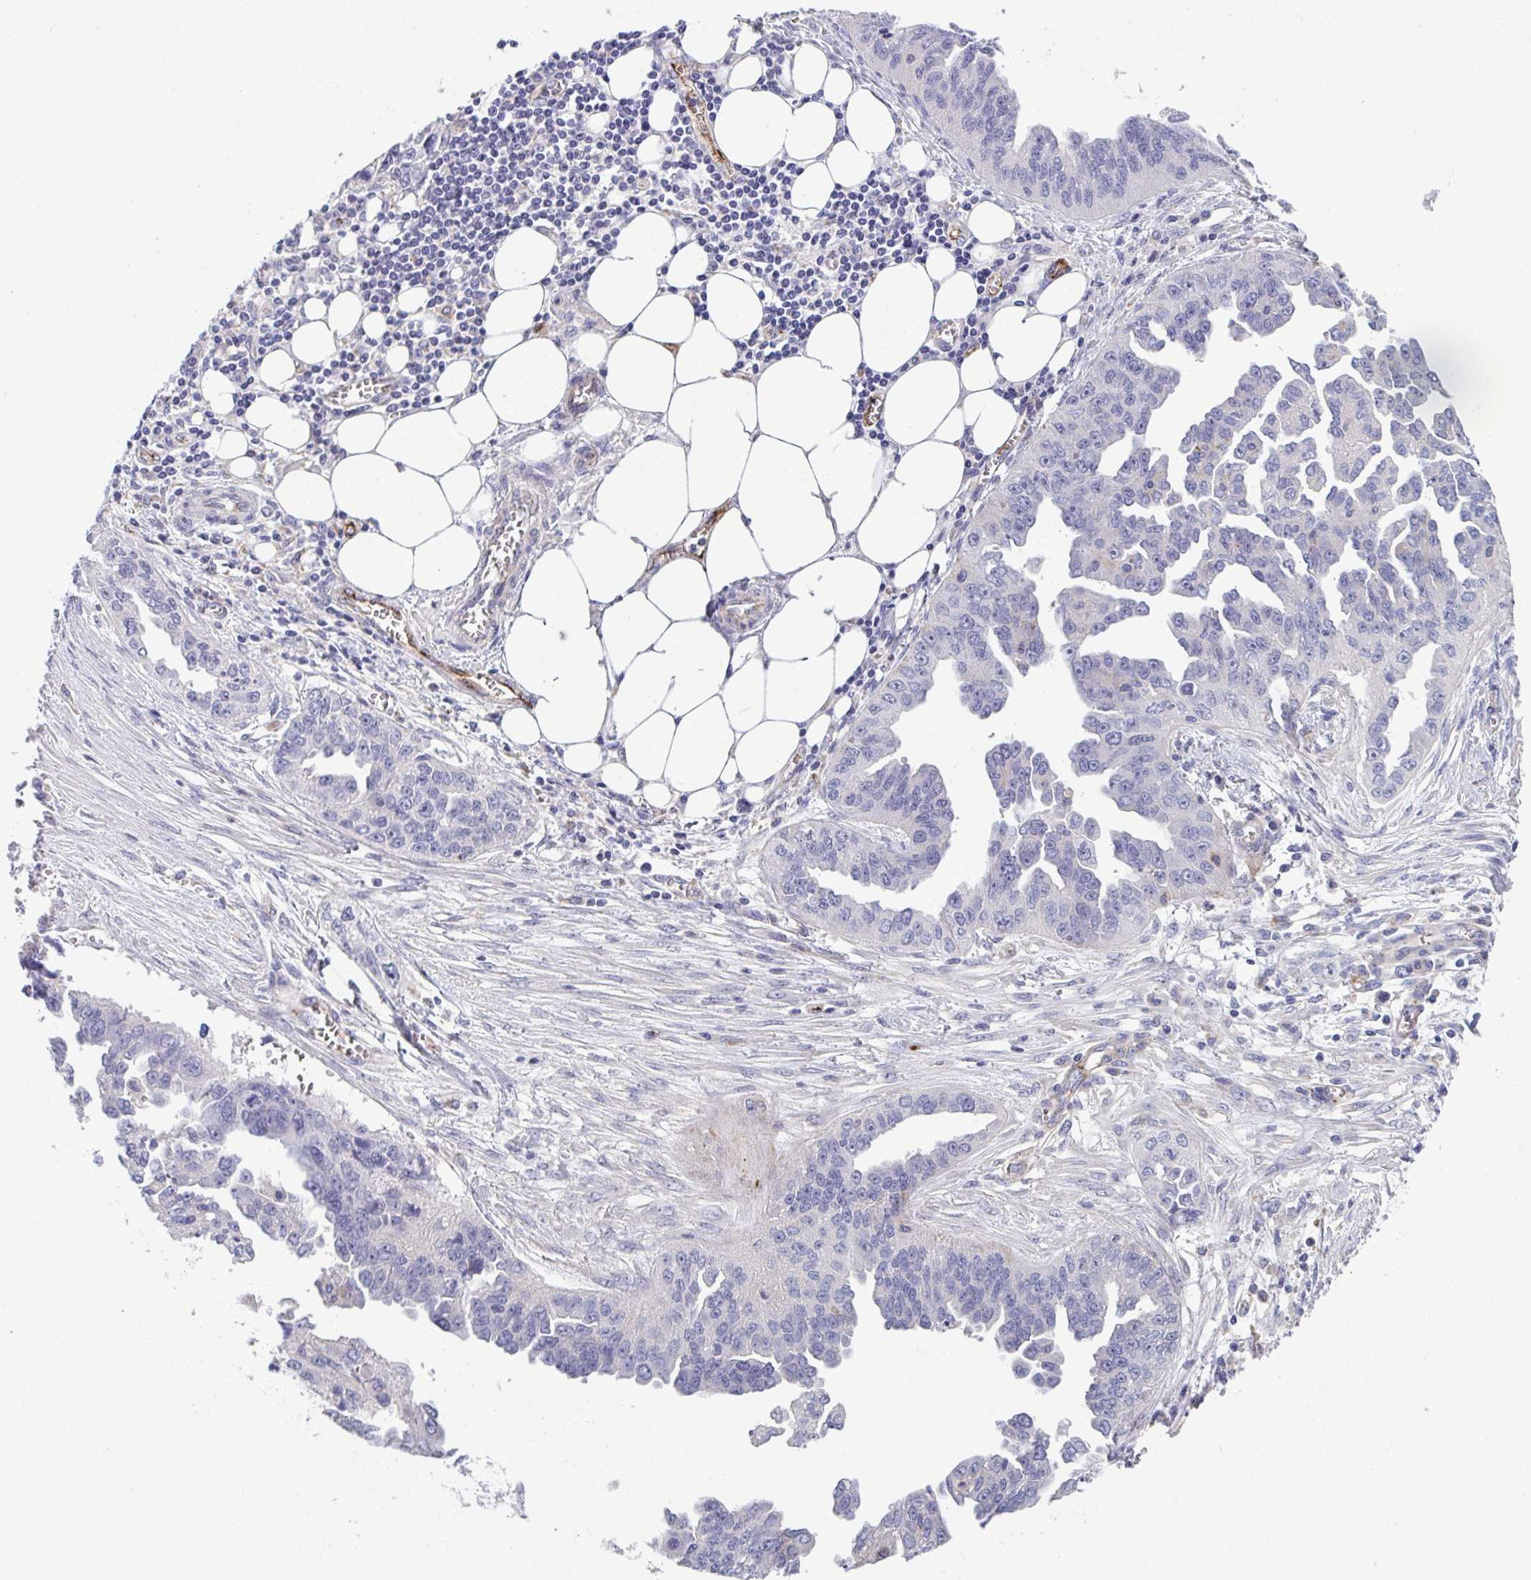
{"staining": {"intensity": "negative", "quantity": "none", "location": "none"}, "tissue": "ovarian cancer", "cell_type": "Tumor cells", "image_type": "cancer", "snomed": [{"axis": "morphology", "description": "Cystadenocarcinoma, serous, NOS"}, {"axis": "topography", "description": "Ovary"}], "caption": "The micrograph displays no significant expression in tumor cells of ovarian cancer.", "gene": "TOR1AIP2", "patient": {"sex": "female", "age": 75}}